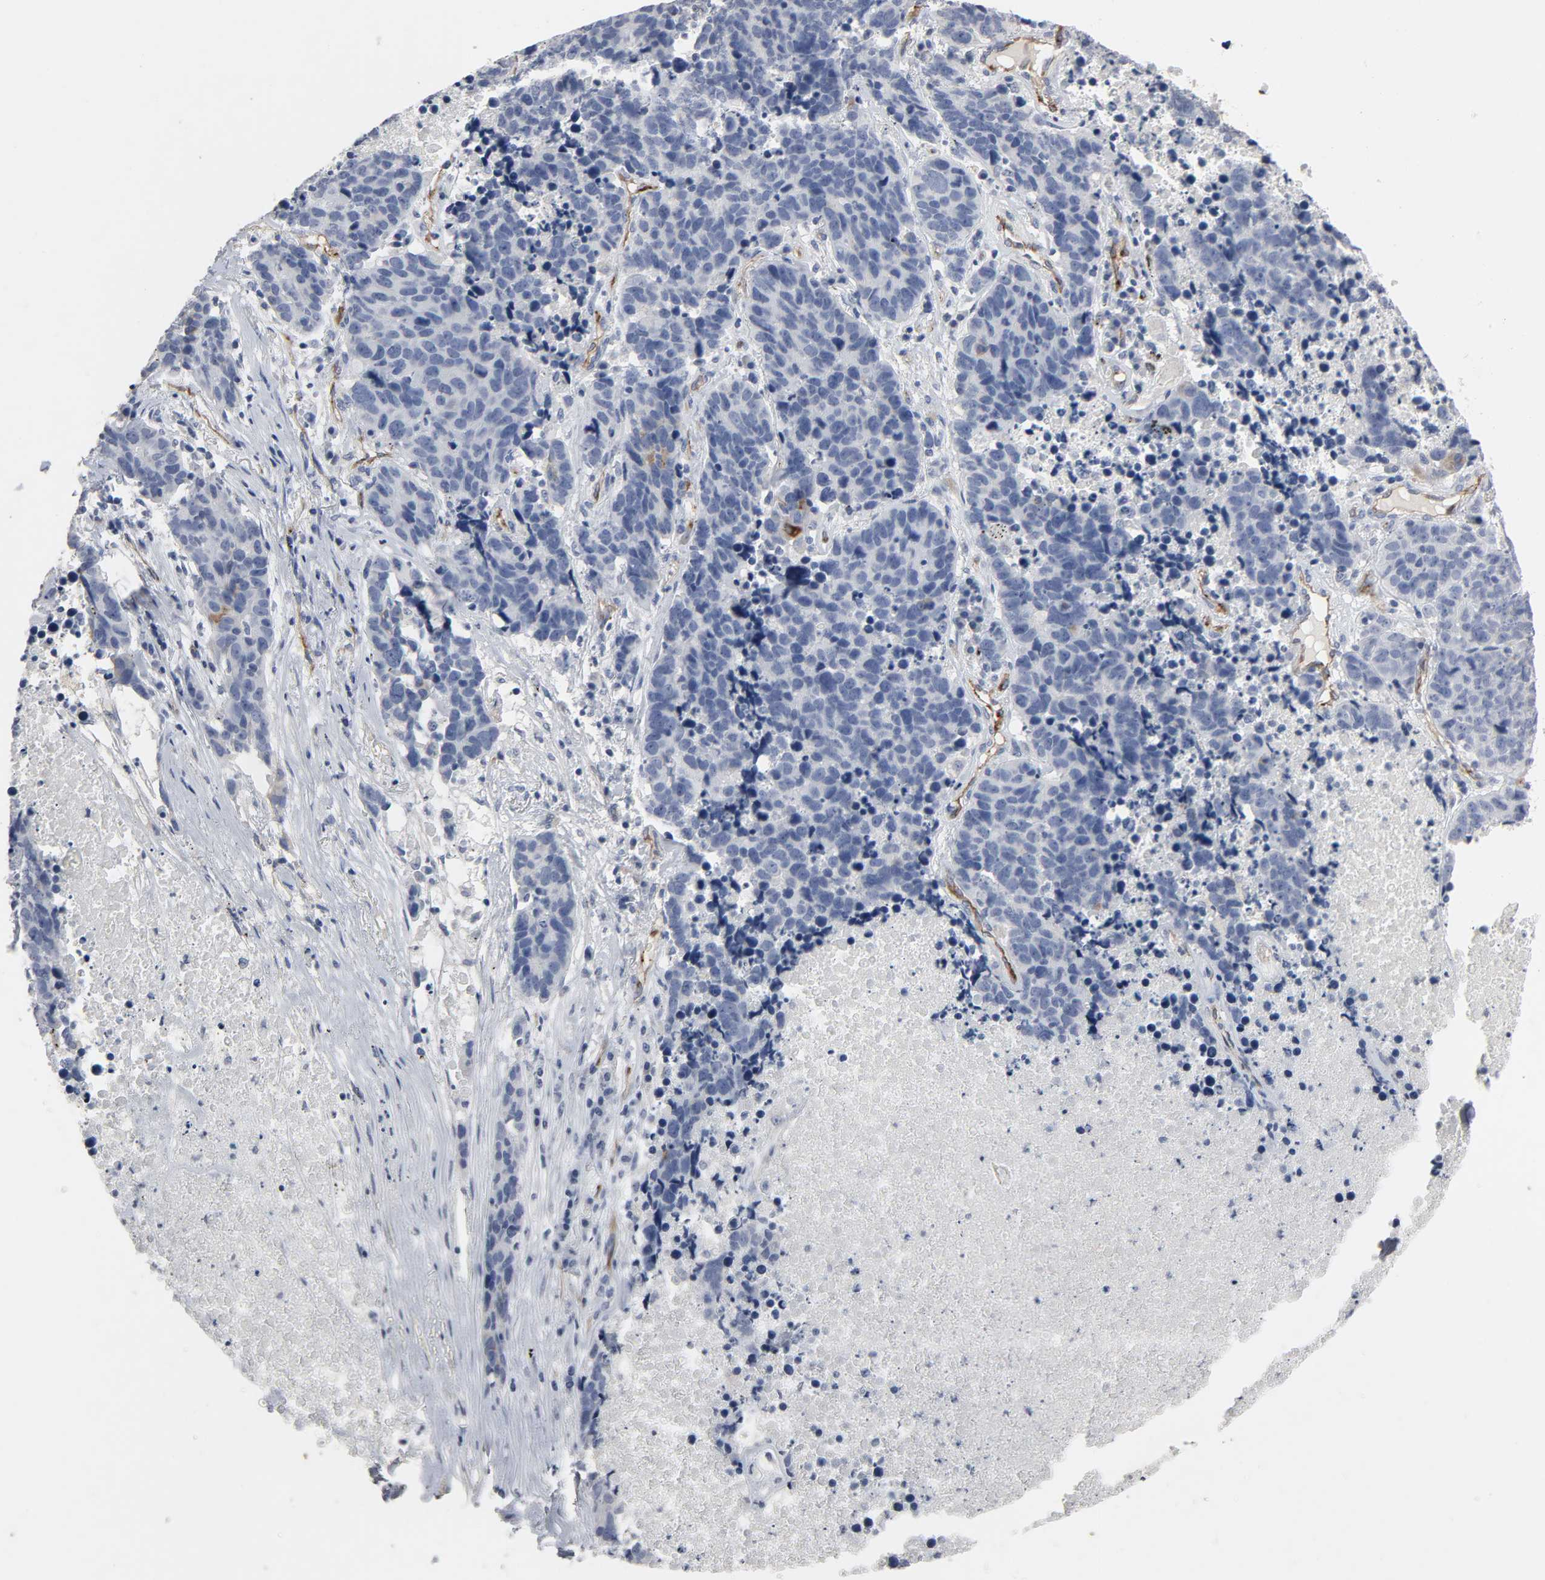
{"staining": {"intensity": "negative", "quantity": "none", "location": "none"}, "tissue": "lung cancer", "cell_type": "Tumor cells", "image_type": "cancer", "snomed": [{"axis": "morphology", "description": "Carcinoid, malignant, NOS"}, {"axis": "topography", "description": "Lung"}], "caption": "Histopathology image shows no significant protein expression in tumor cells of malignant carcinoid (lung).", "gene": "KDR", "patient": {"sex": "male", "age": 60}}